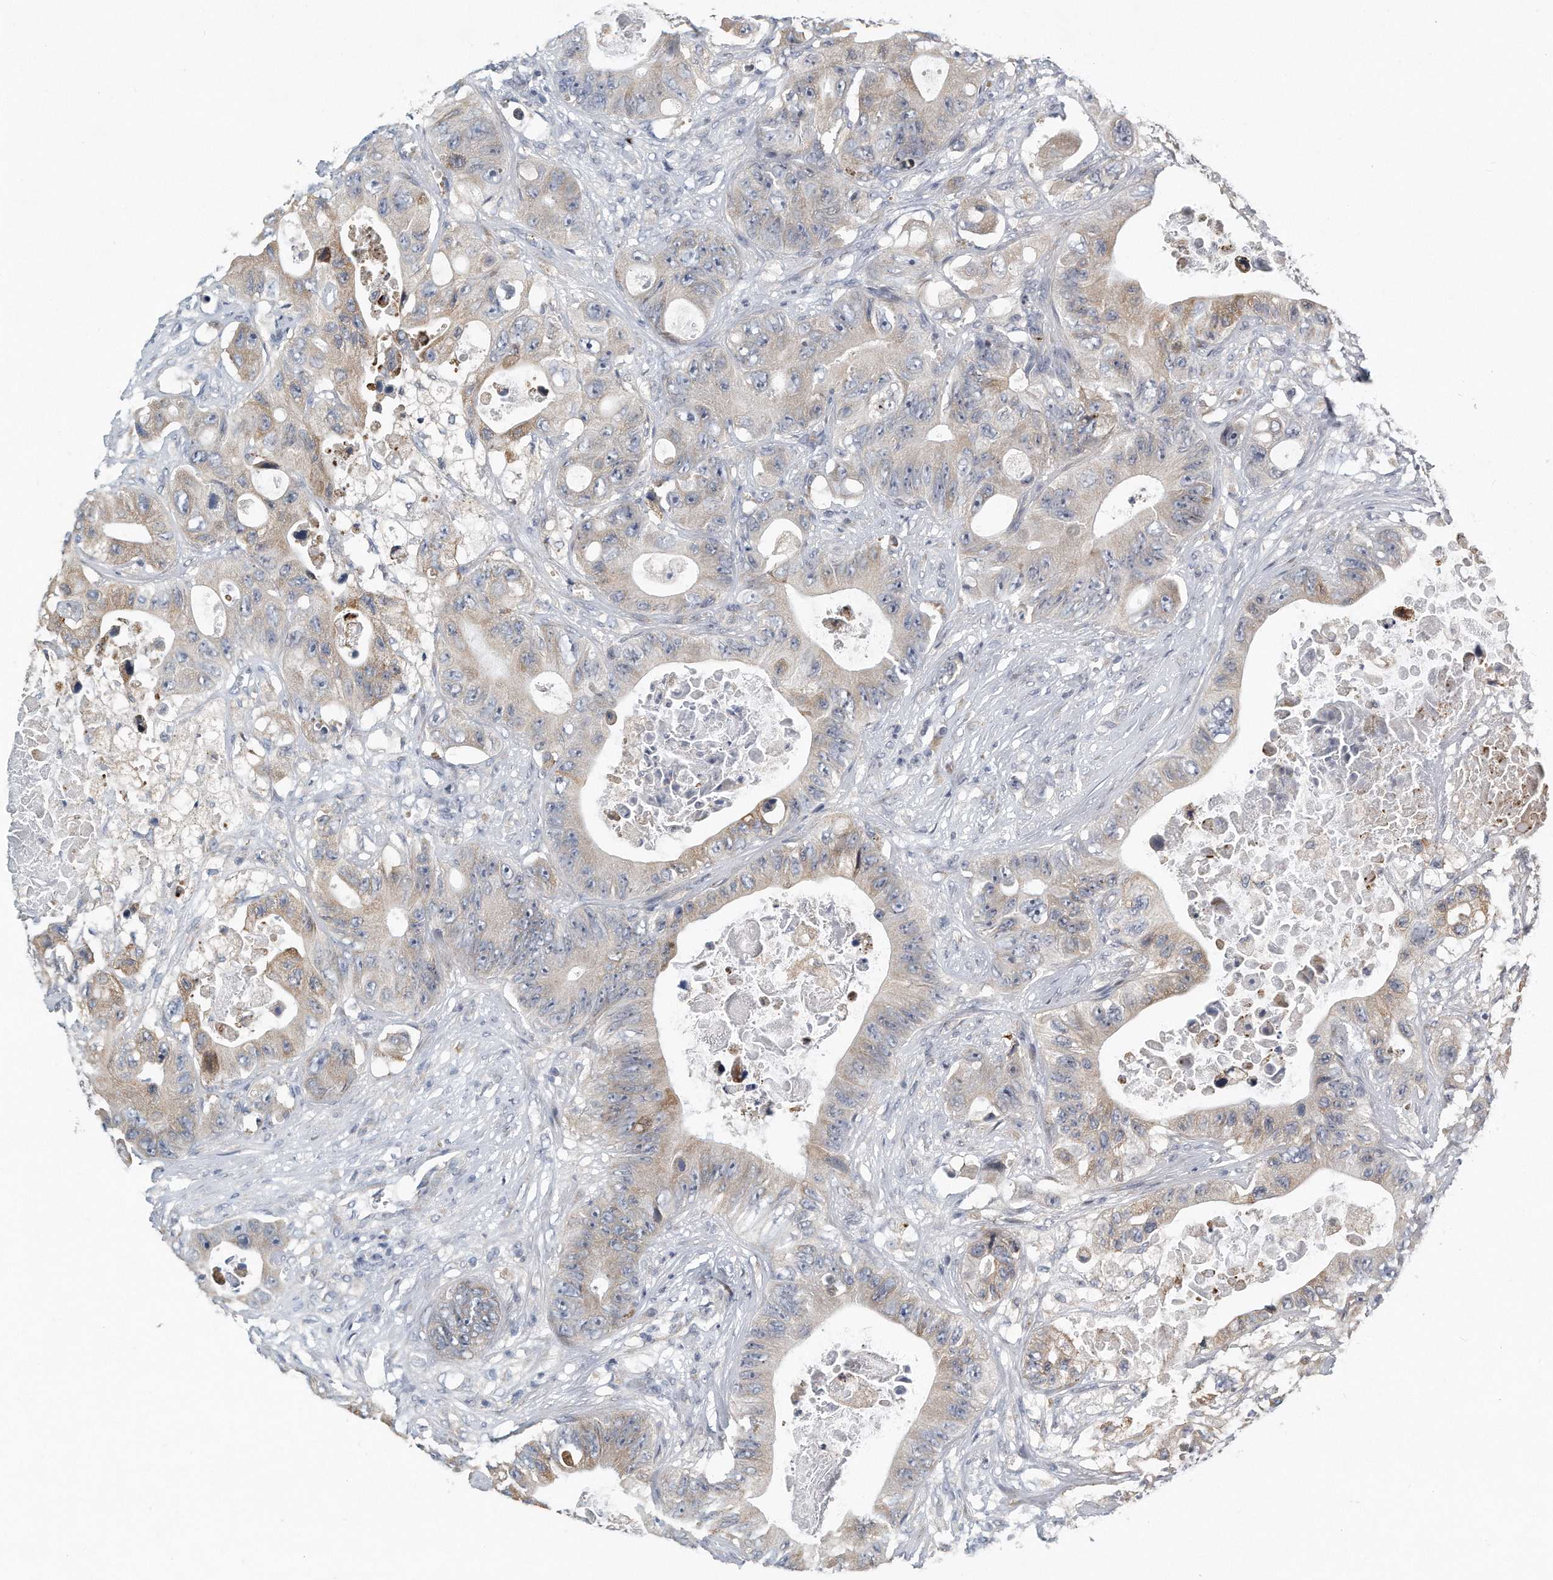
{"staining": {"intensity": "weak", "quantity": ">75%", "location": "cytoplasmic/membranous"}, "tissue": "colorectal cancer", "cell_type": "Tumor cells", "image_type": "cancer", "snomed": [{"axis": "morphology", "description": "Adenocarcinoma, NOS"}, {"axis": "topography", "description": "Colon"}], "caption": "The histopathology image exhibits staining of colorectal cancer (adenocarcinoma), revealing weak cytoplasmic/membranous protein expression (brown color) within tumor cells.", "gene": "VLDLR", "patient": {"sex": "female", "age": 46}}